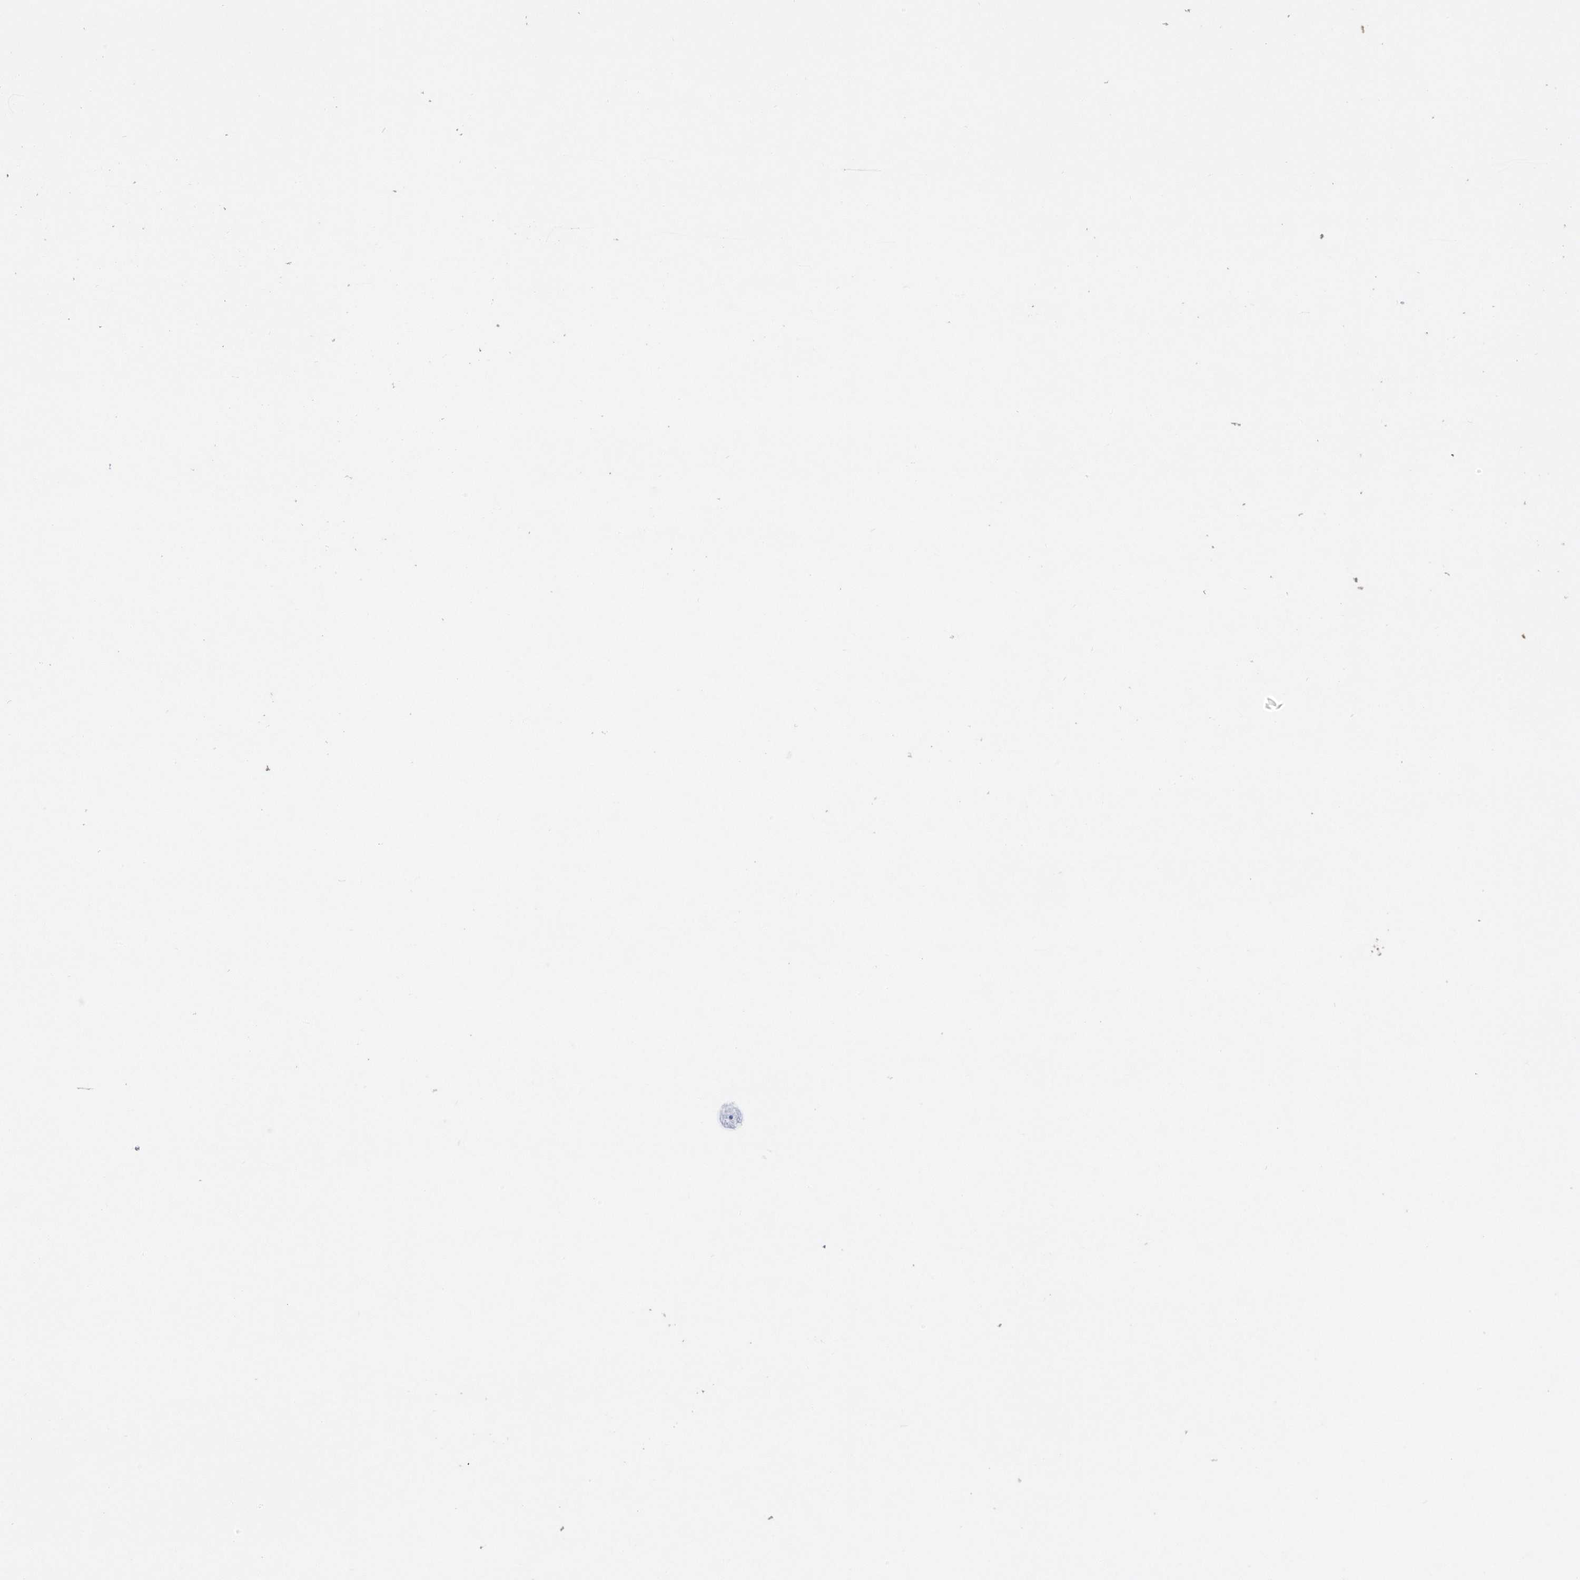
{"staining": {"intensity": "weak", "quantity": "25%-75%", "location": "cytoplasmic/membranous"}, "tissue": "caudate", "cell_type": "Glial cells", "image_type": "normal", "snomed": [{"axis": "morphology", "description": "Normal tissue, NOS"}, {"axis": "topography", "description": "Lateral ventricle wall"}], "caption": "Caudate stained with IHC demonstrates weak cytoplasmic/membranous staining in approximately 25%-75% of glial cells.", "gene": "ZNF79", "patient": {"sex": "male", "age": 45}}